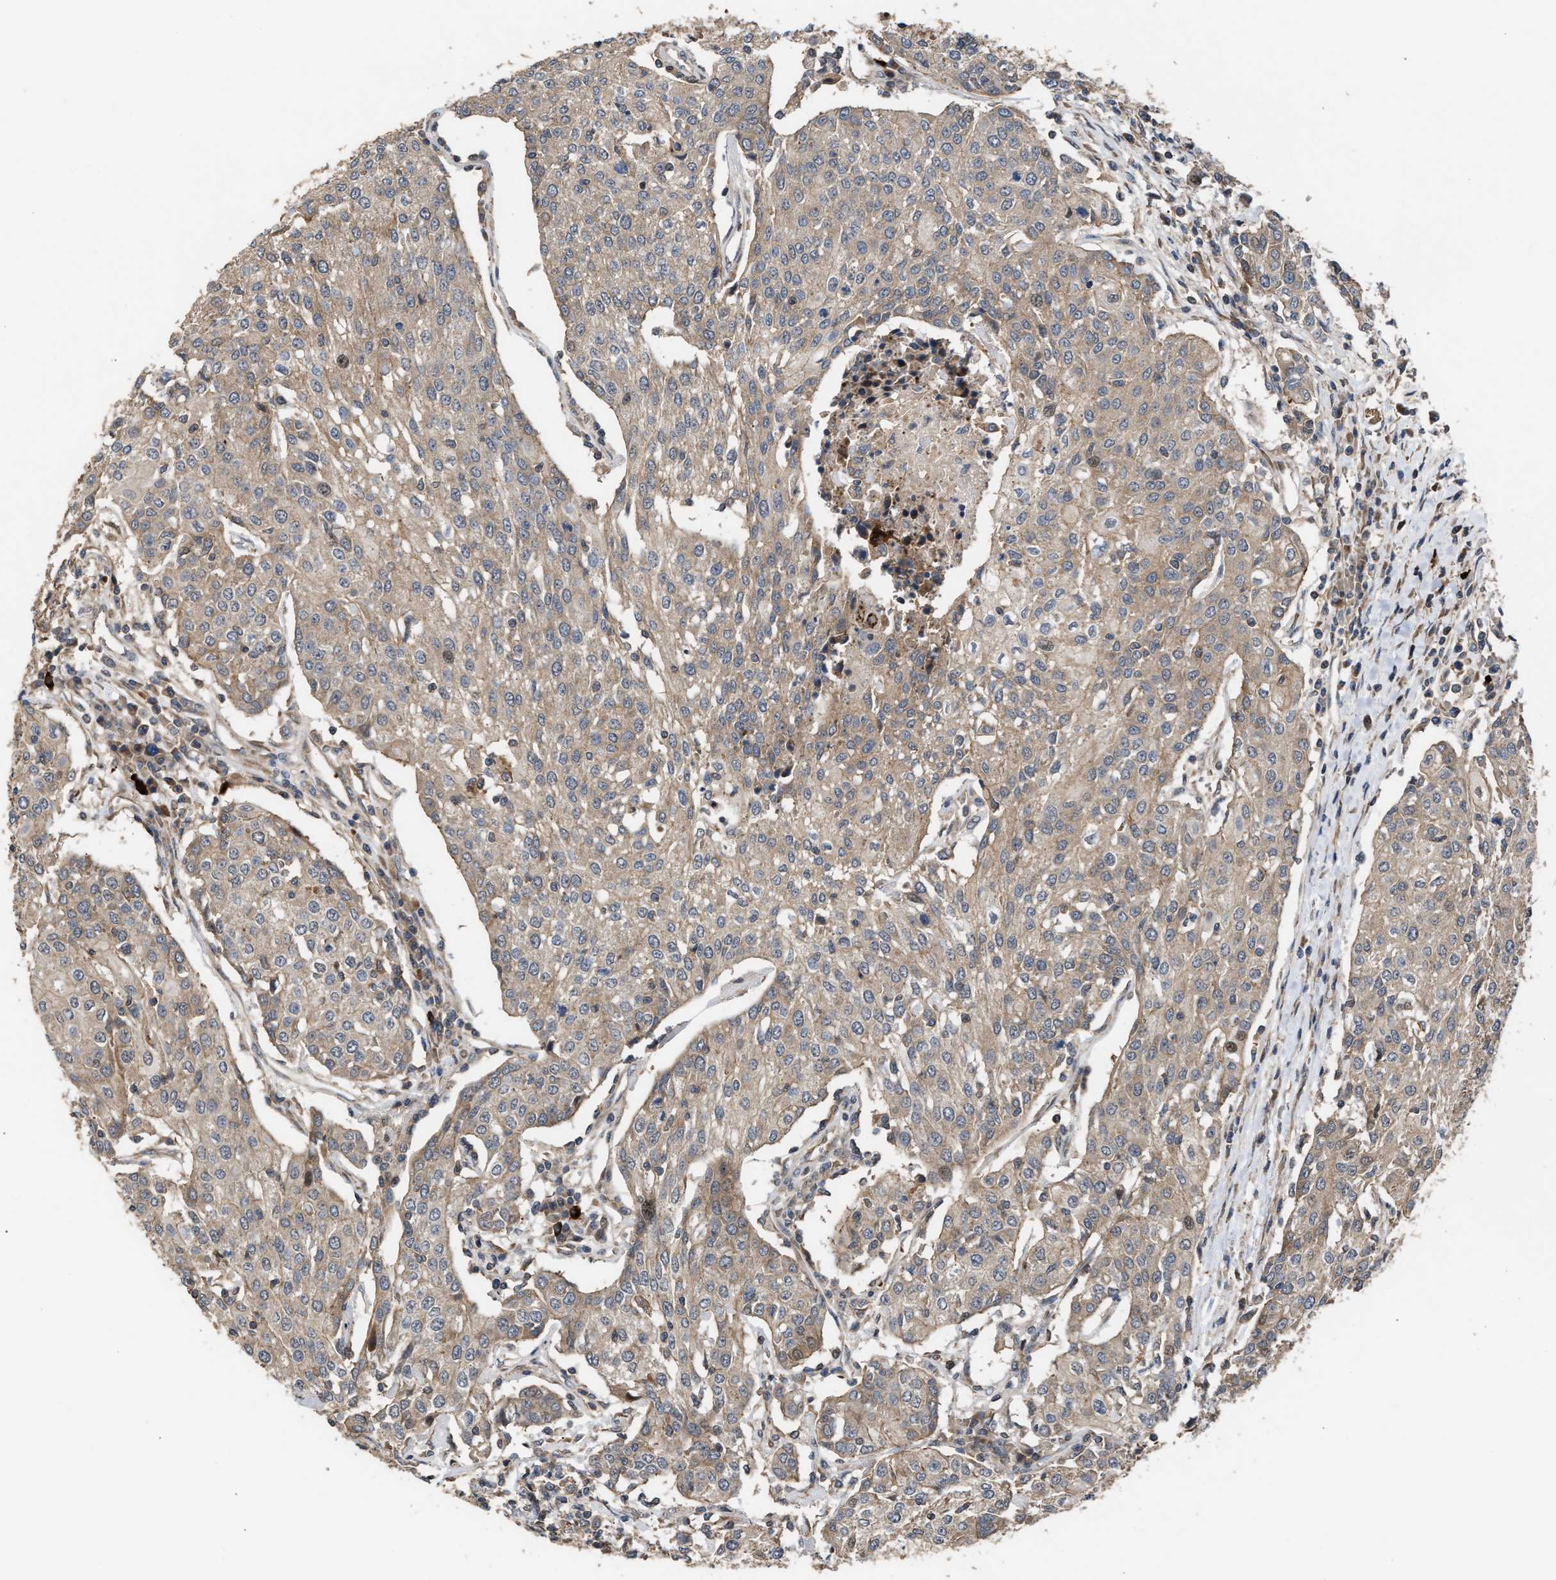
{"staining": {"intensity": "weak", "quantity": ">75%", "location": "cytoplasmic/membranous"}, "tissue": "urothelial cancer", "cell_type": "Tumor cells", "image_type": "cancer", "snomed": [{"axis": "morphology", "description": "Urothelial carcinoma, High grade"}, {"axis": "topography", "description": "Urinary bladder"}], "caption": "Weak cytoplasmic/membranous expression for a protein is seen in about >75% of tumor cells of urothelial cancer using IHC.", "gene": "STAU1", "patient": {"sex": "female", "age": 85}}